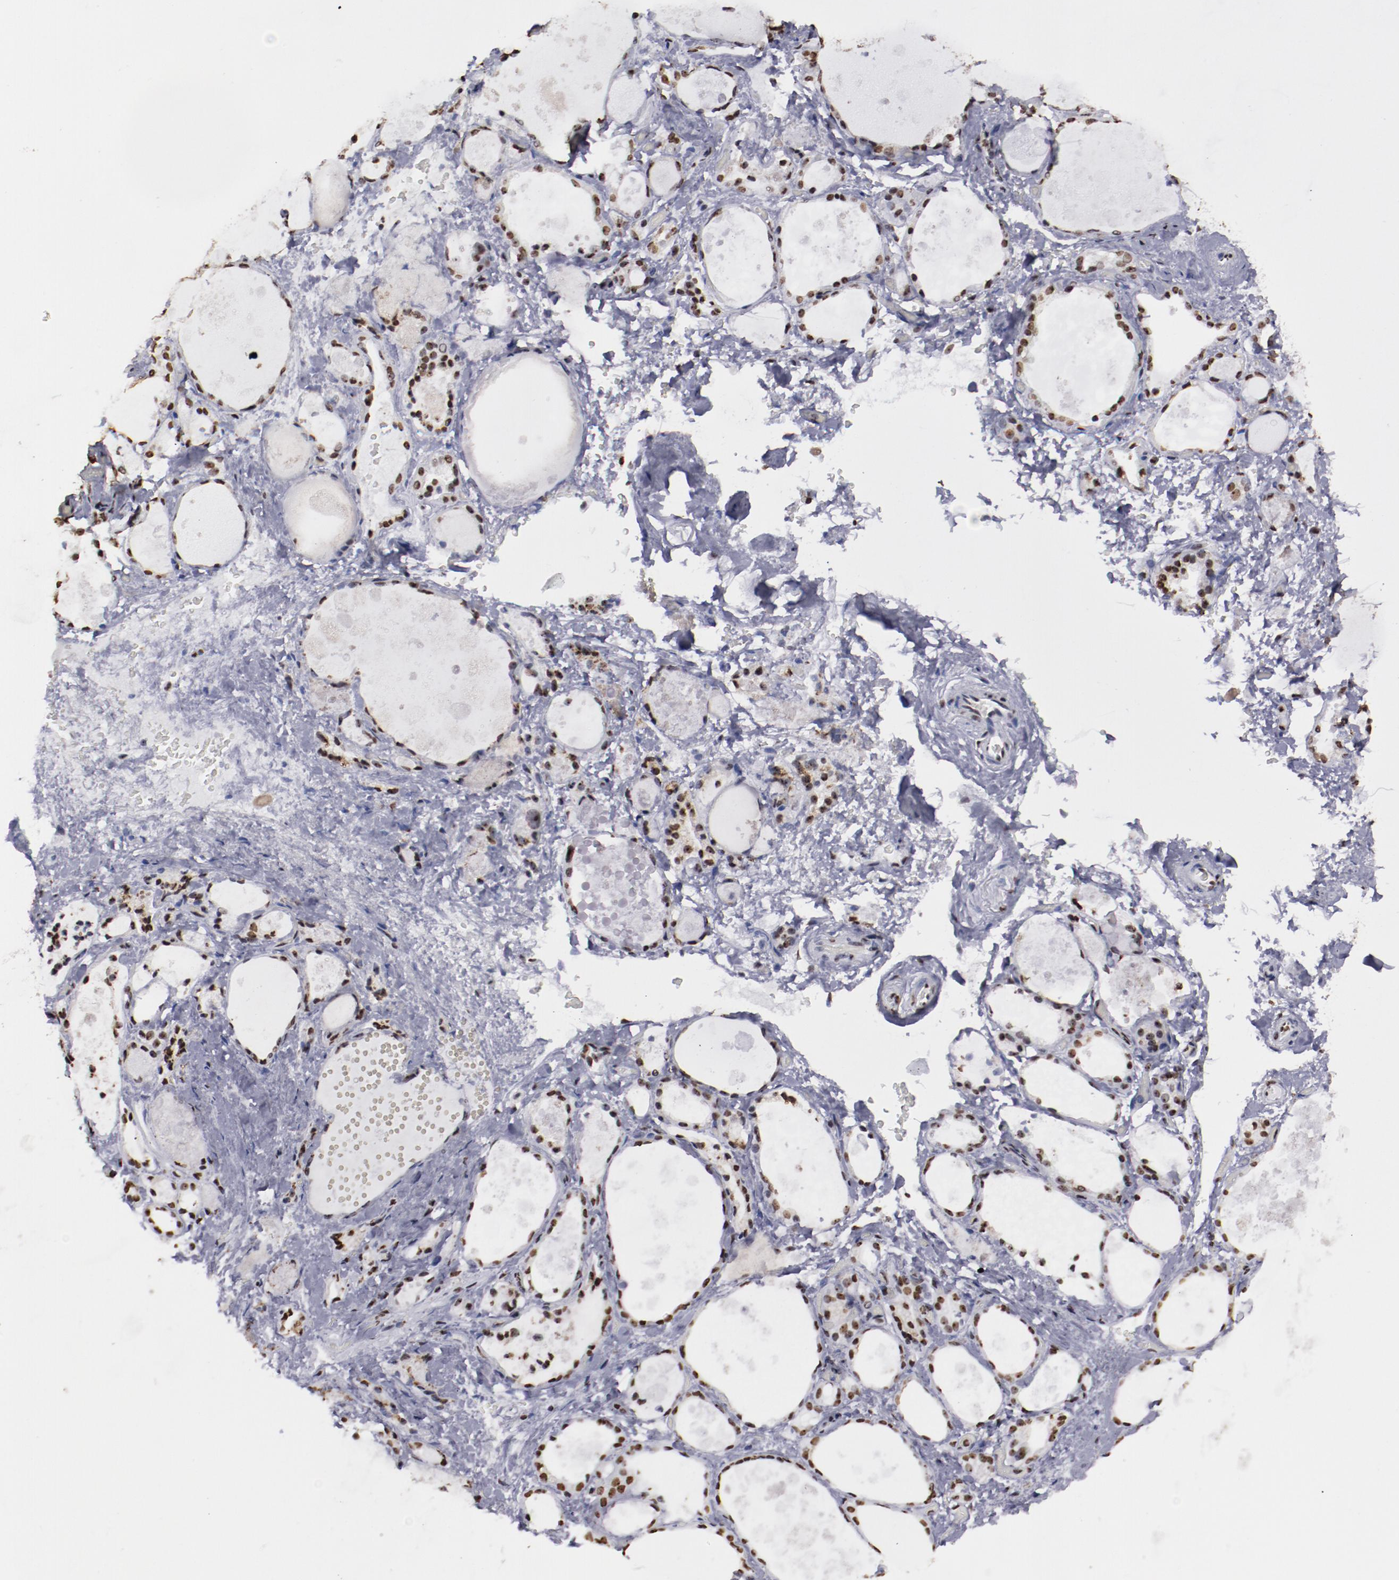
{"staining": {"intensity": "moderate", "quantity": ">75%", "location": "nuclear"}, "tissue": "thyroid gland", "cell_type": "Glandular cells", "image_type": "normal", "snomed": [{"axis": "morphology", "description": "Normal tissue, NOS"}, {"axis": "topography", "description": "Thyroid gland"}], "caption": "The immunohistochemical stain labels moderate nuclear staining in glandular cells of benign thyroid gland.", "gene": "HNRNPA1L3", "patient": {"sex": "female", "age": 75}}